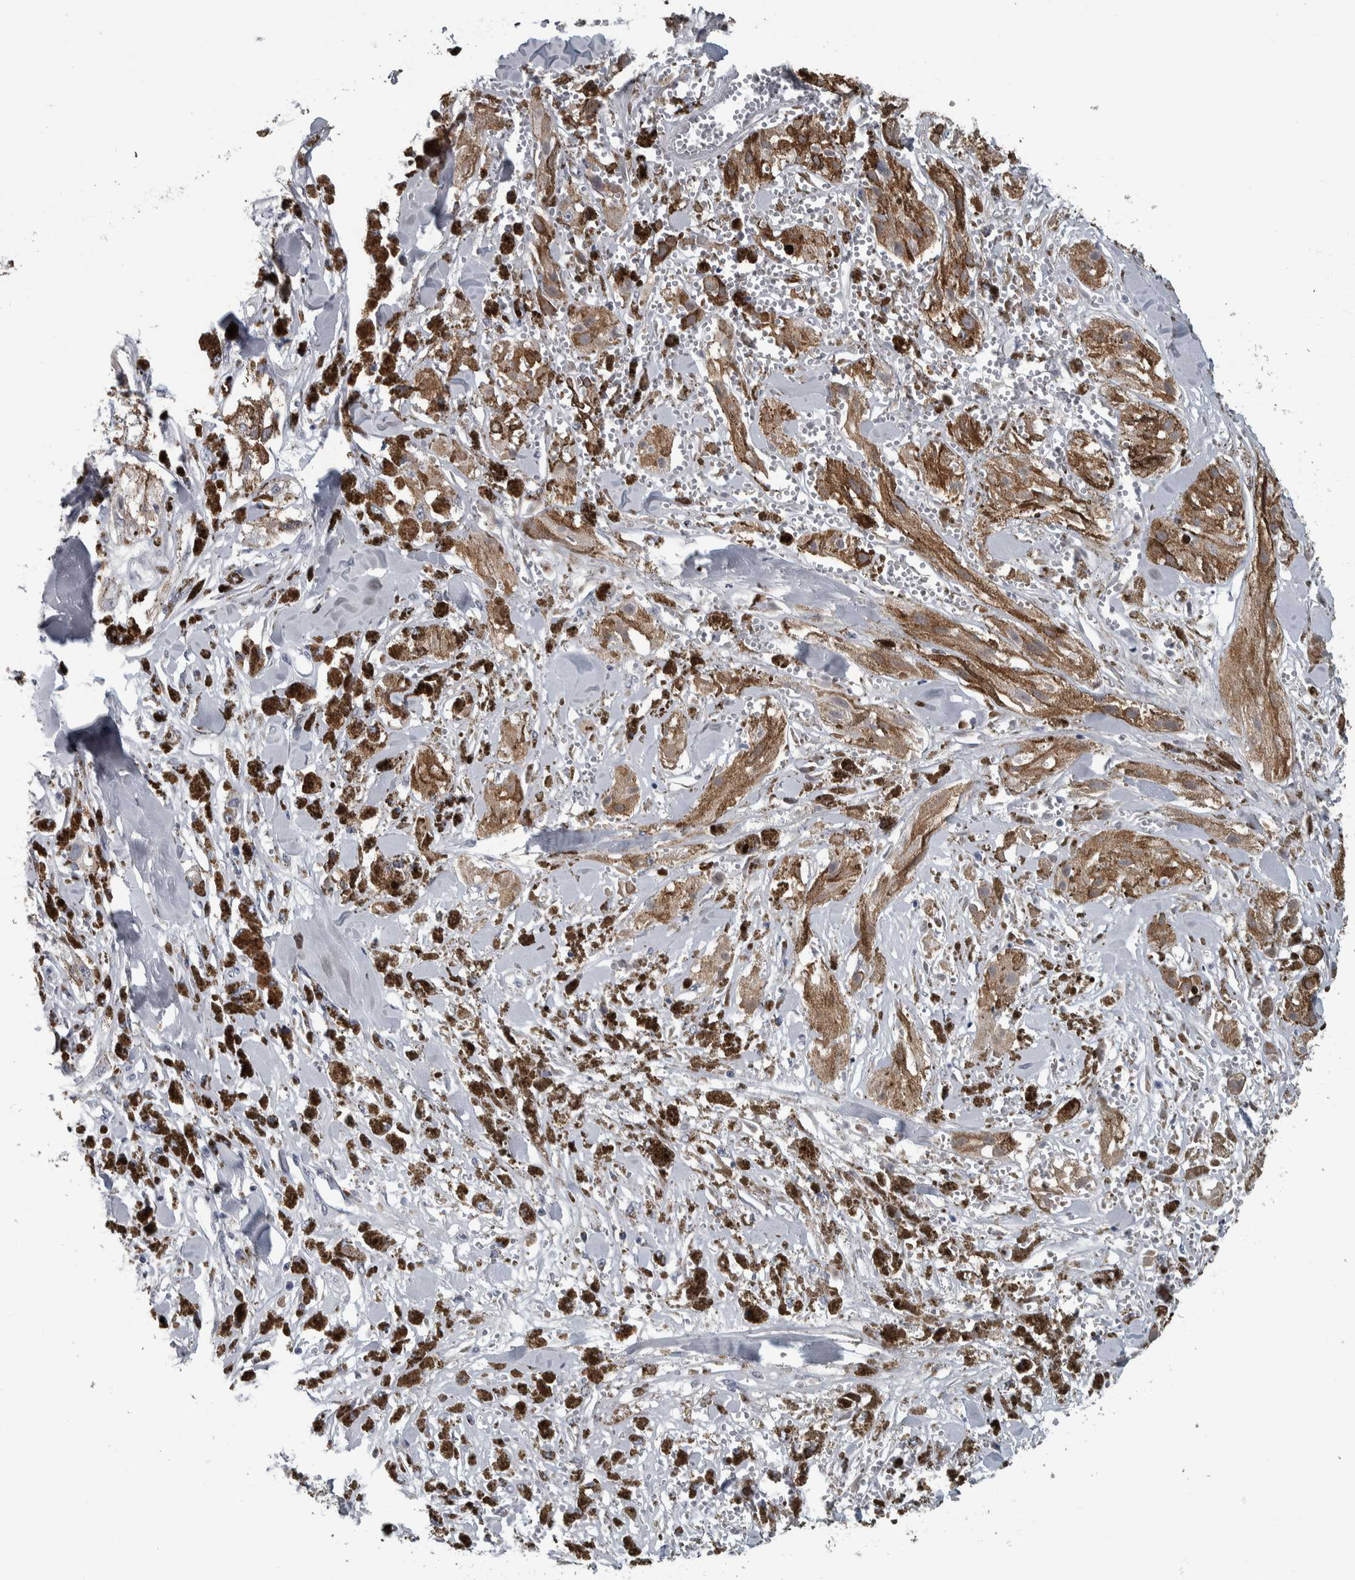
{"staining": {"intensity": "negative", "quantity": "none", "location": "none"}, "tissue": "melanoma", "cell_type": "Tumor cells", "image_type": "cancer", "snomed": [{"axis": "morphology", "description": "Malignant melanoma, NOS"}, {"axis": "topography", "description": "Skin"}], "caption": "DAB (3,3'-diaminobenzidine) immunohistochemical staining of malignant melanoma demonstrates no significant positivity in tumor cells.", "gene": "CAVIN4", "patient": {"sex": "male", "age": 88}}